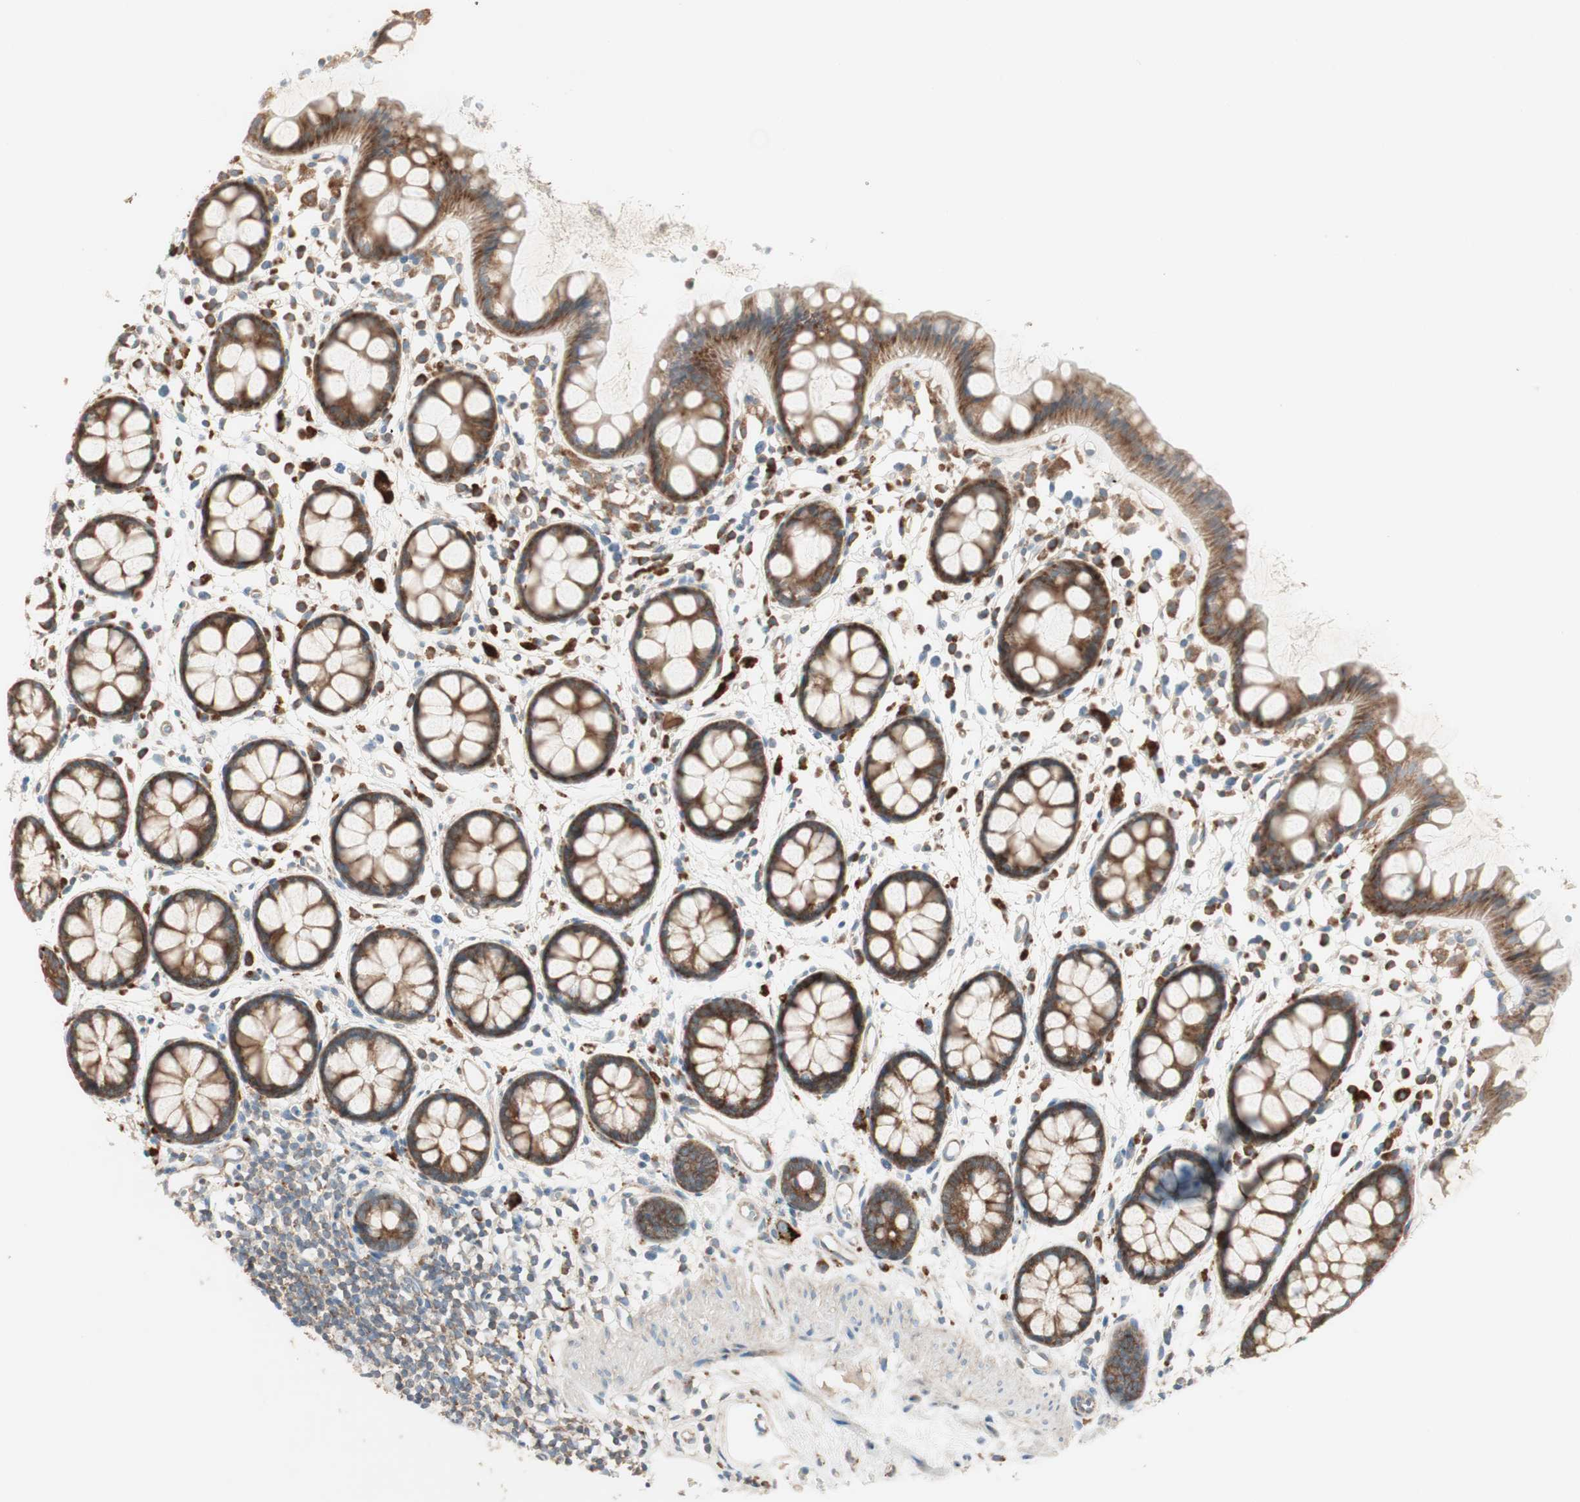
{"staining": {"intensity": "strong", "quantity": ">75%", "location": "cytoplasmic/membranous"}, "tissue": "rectum", "cell_type": "Glandular cells", "image_type": "normal", "snomed": [{"axis": "morphology", "description": "Normal tissue, NOS"}, {"axis": "topography", "description": "Rectum"}], "caption": "Rectum stained with a protein marker shows strong staining in glandular cells.", "gene": "RPL23", "patient": {"sex": "female", "age": 66}}